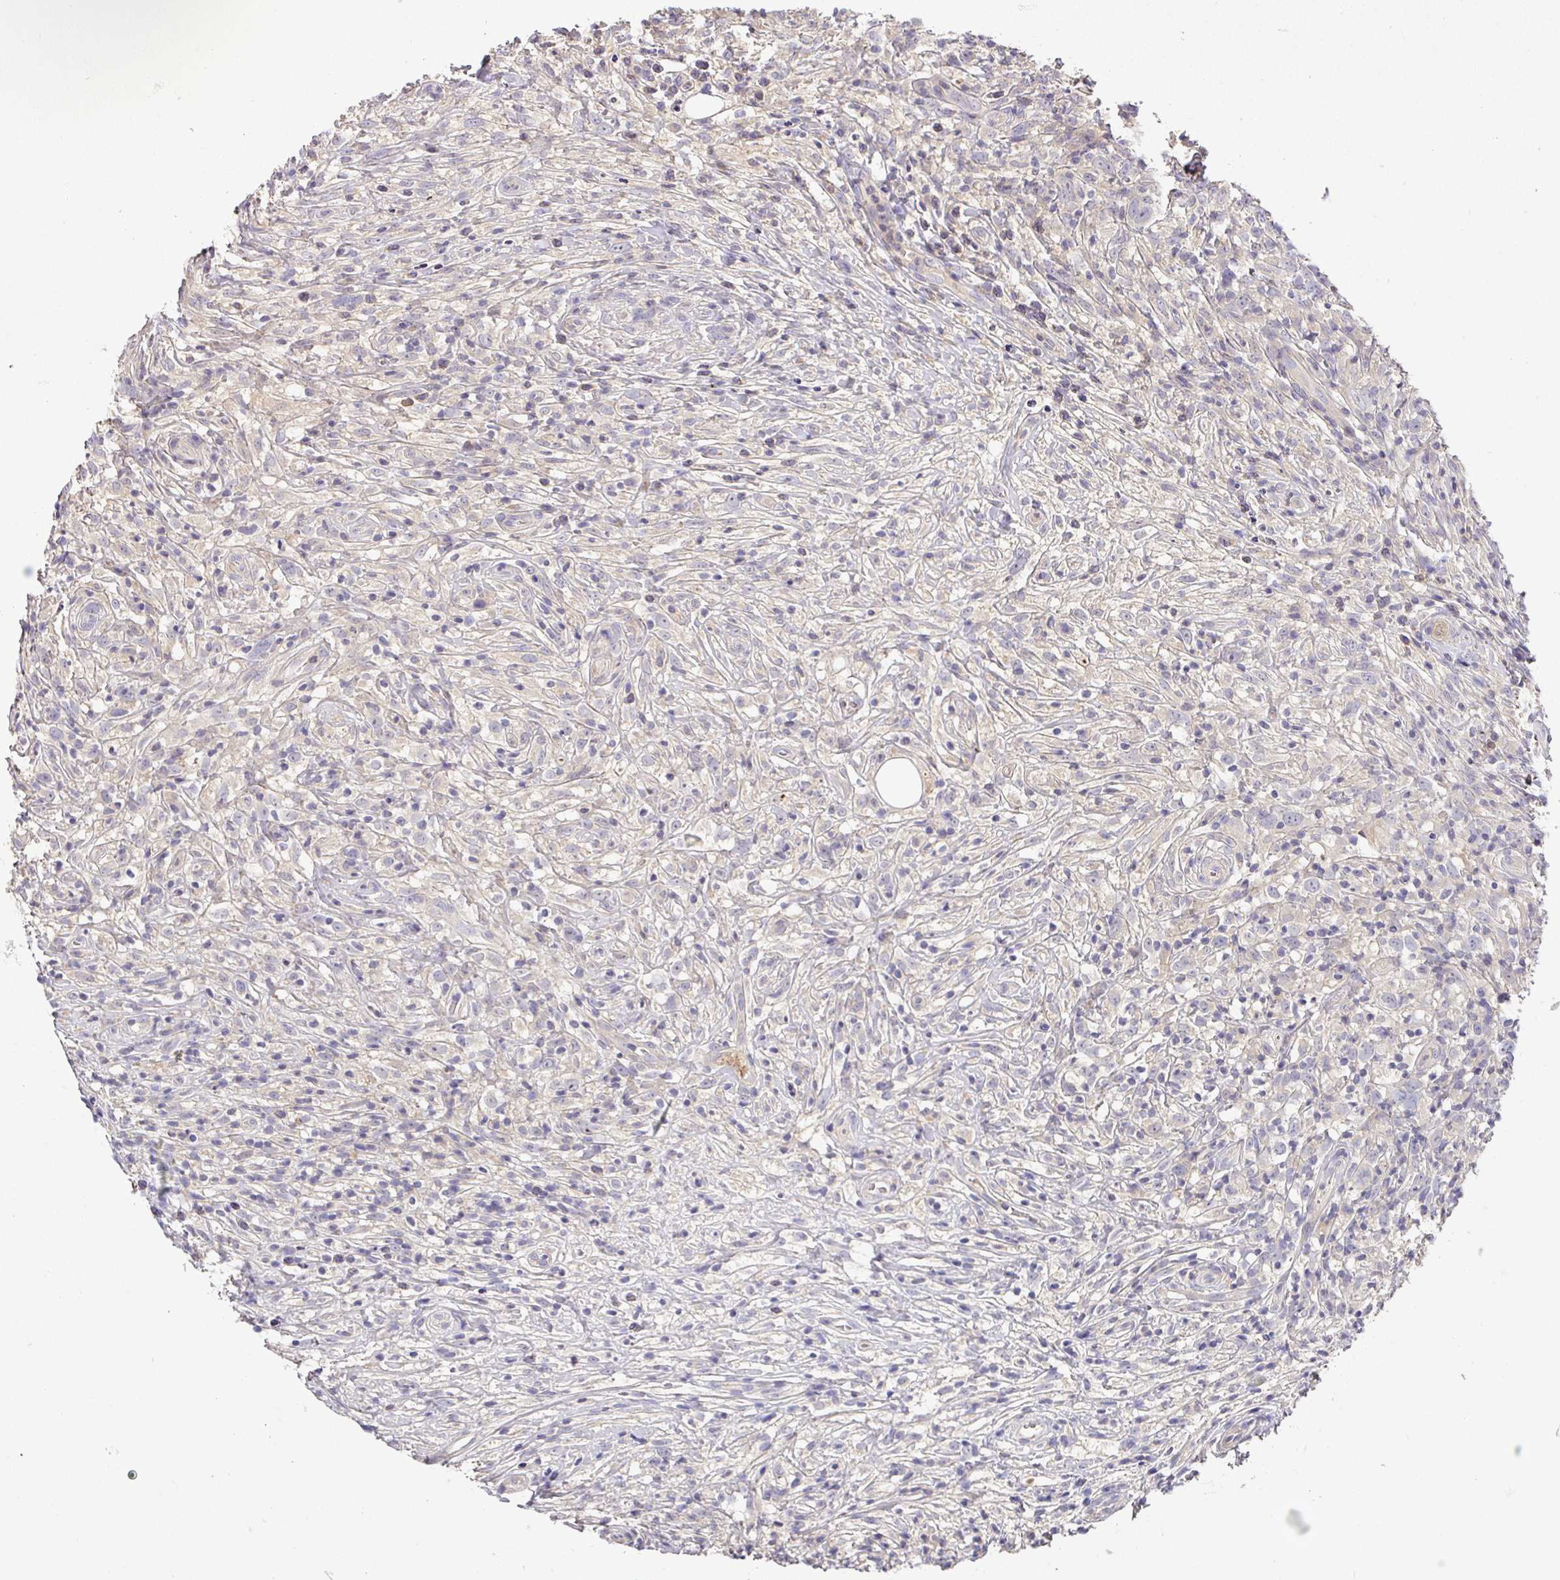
{"staining": {"intensity": "negative", "quantity": "none", "location": "none"}, "tissue": "lymphoma", "cell_type": "Tumor cells", "image_type": "cancer", "snomed": [{"axis": "morphology", "description": "Hodgkin's disease, NOS"}, {"axis": "topography", "description": "No Tissue"}], "caption": "This is a micrograph of IHC staining of Hodgkin's disease, which shows no expression in tumor cells.", "gene": "HOXC13", "patient": {"sex": "female", "age": 21}}